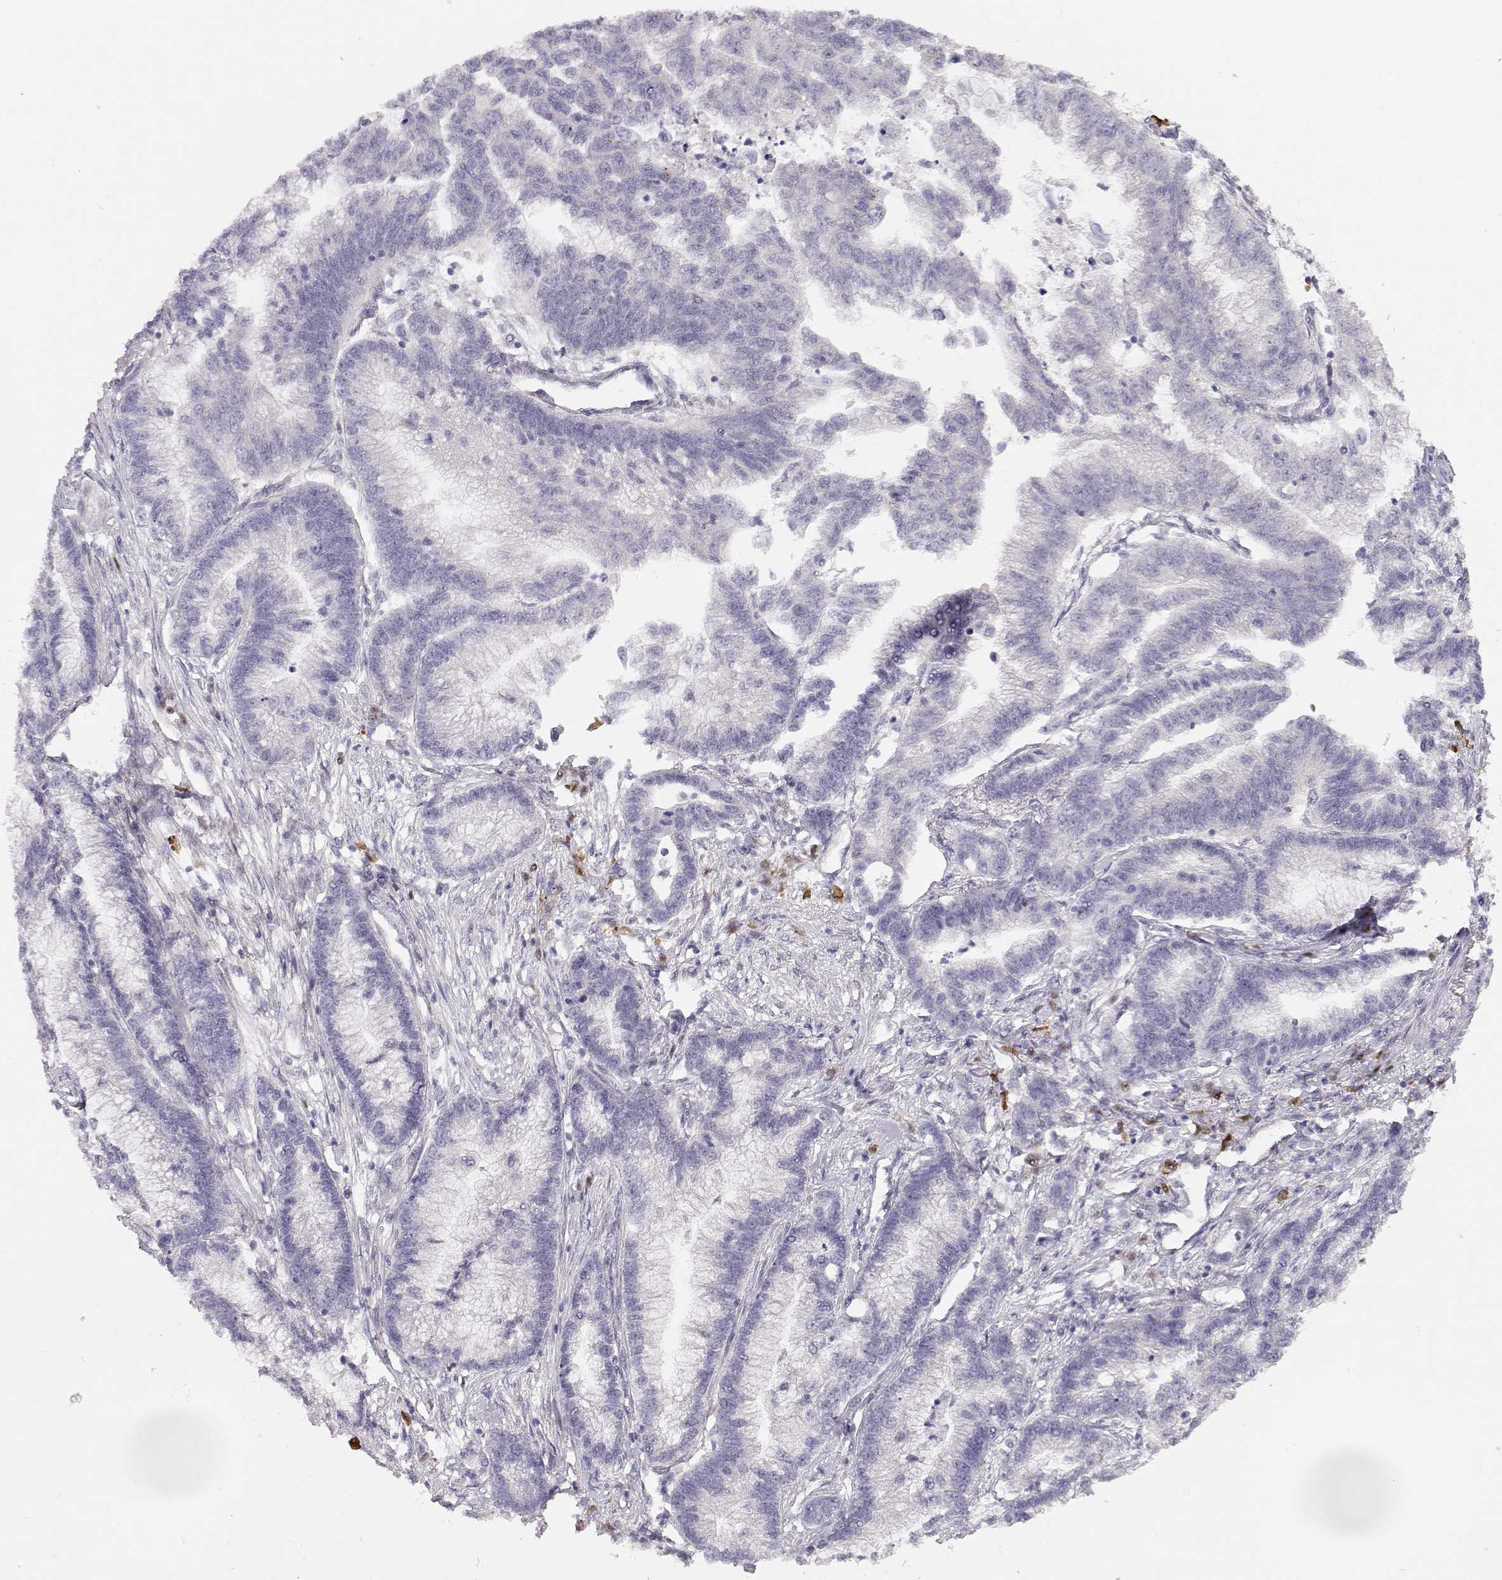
{"staining": {"intensity": "negative", "quantity": "none", "location": "none"}, "tissue": "stomach cancer", "cell_type": "Tumor cells", "image_type": "cancer", "snomed": [{"axis": "morphology", "description": "Adenocarcinoma, NOS"}, {"axis": "topography", "description": "Stomach"}], "caption": "Immunohistochemical staining of stomach adenocarcinoma exhibits no significant expression in tumor cells.", "gene": "EAF2", "patient": {"sex": "male", "age": 83}}